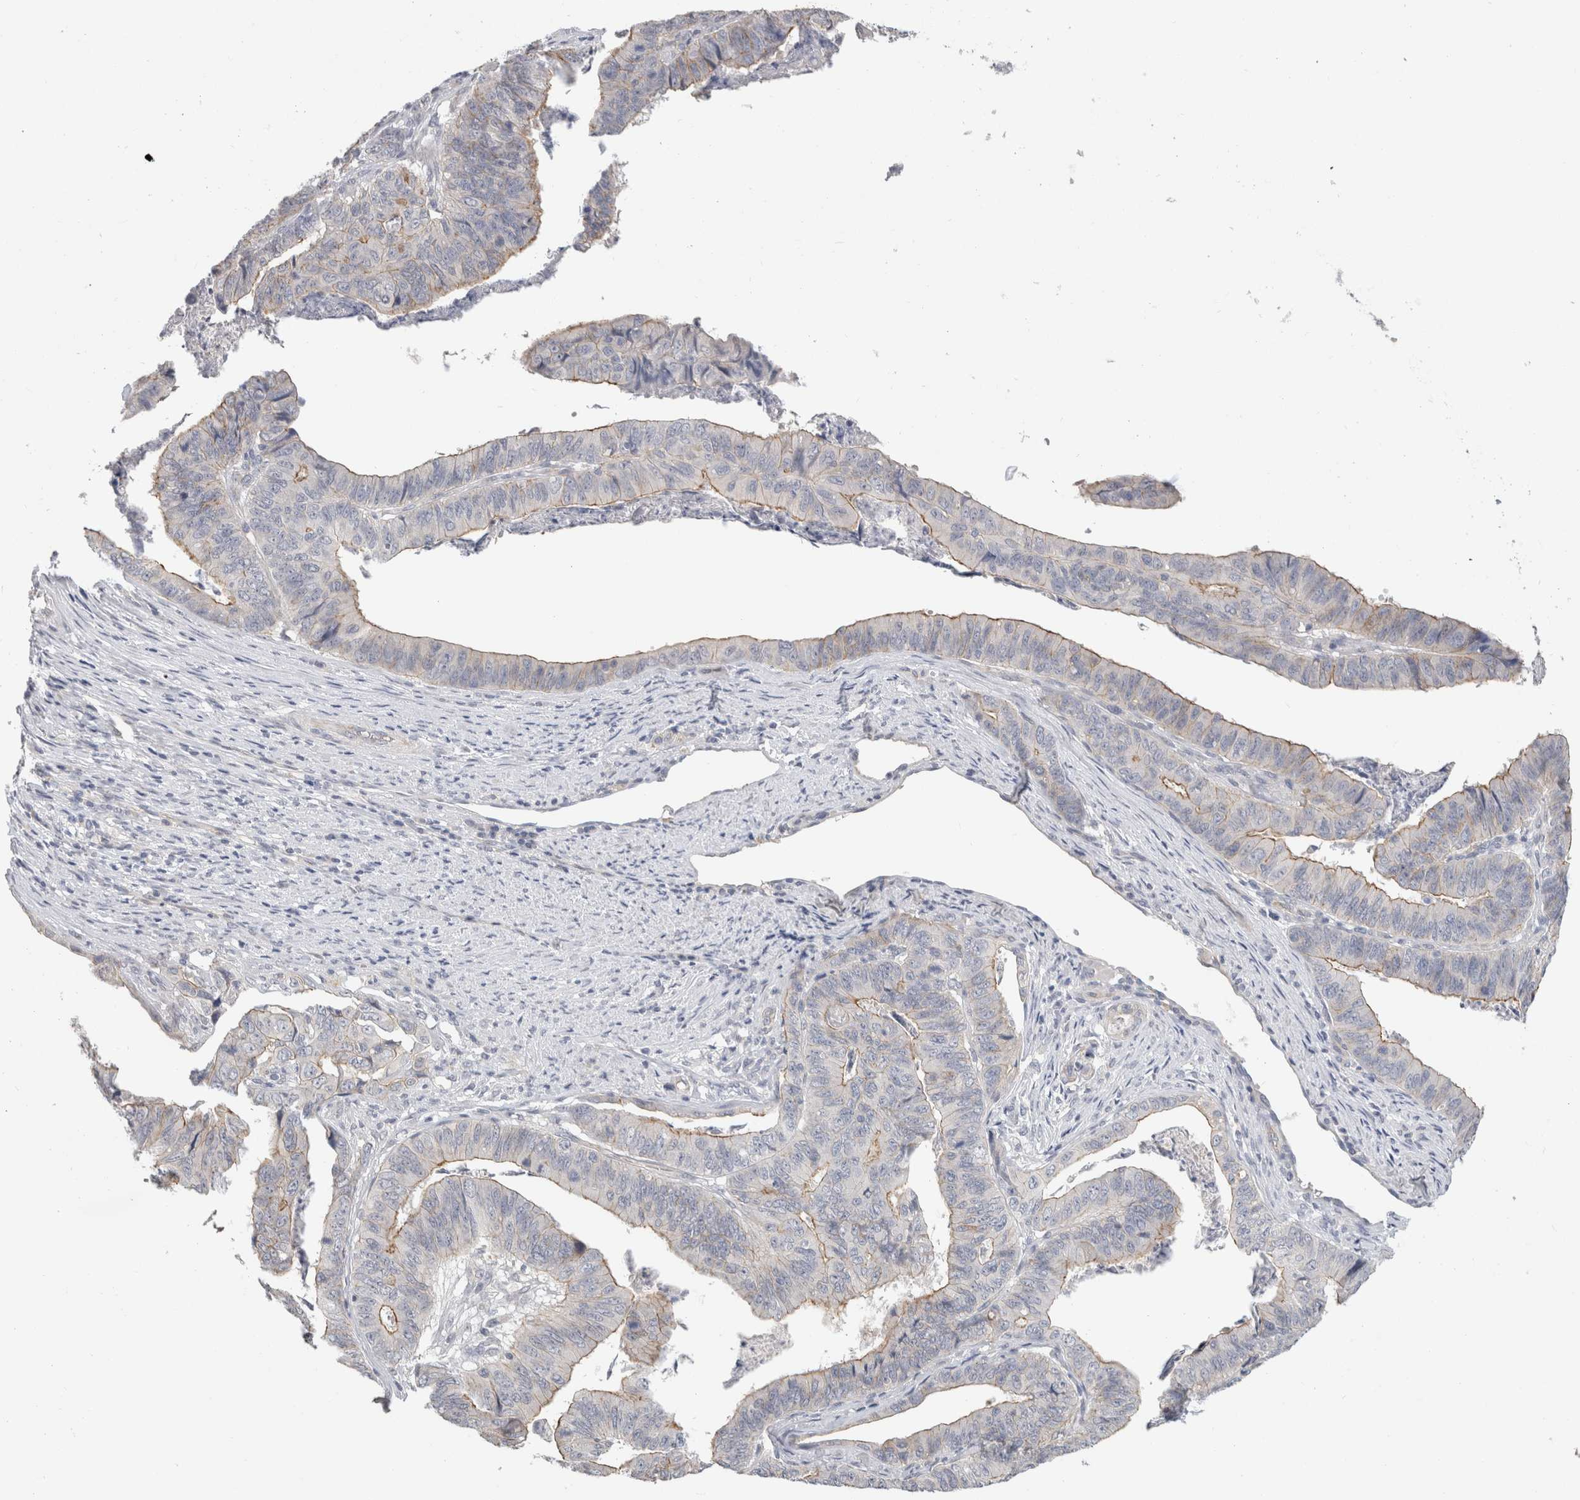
{"staining": {"intensity": "weak", "quantity": "25%-75%", "location": "cytoplasmic/membranous"}, "tissue": "stomach cancer", "cell_type": "Tumor cells", "image_type": "cancer", "snomed": [{"axis": "morphology", "description": "Adenocarcinoma, NOS"}, {"axis": "topography", "description": "Stomach, lower"}], "caption": "There is low levels of weak cytoplasmic/membranous positivity in tumor cells of stomach adenocarcinoma, as demonstrated by immunohistochemical staining (brown color).", "gene": "AFP", "patient": {"sex": "male", "age": 77}}